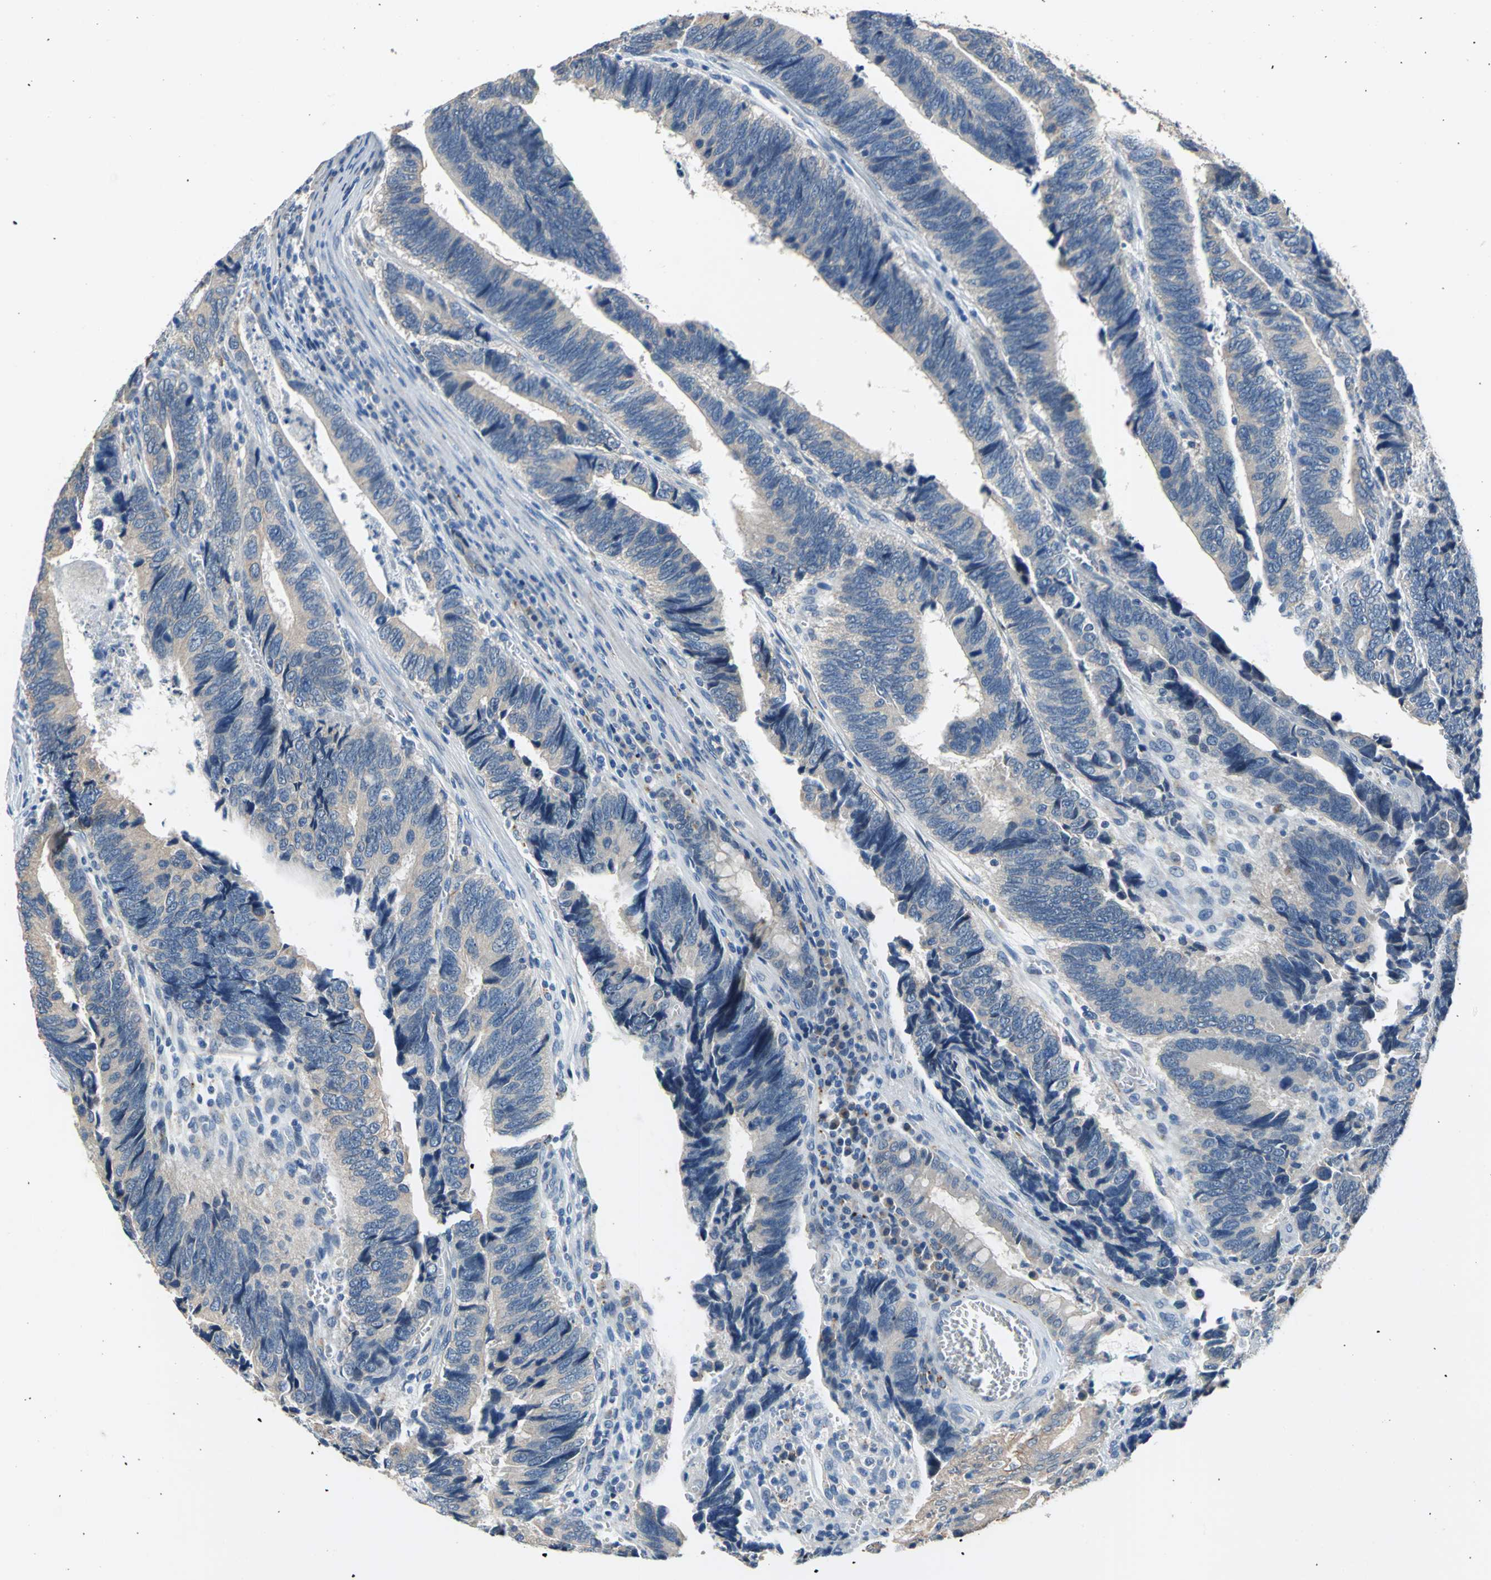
{"staining": {"intensity": "weak", "quantity": "25%-75%", "location": "cytoplasmic/membranous"}, "tissue": "colorectal cancer", "cell_type": "Tumor cells", "image_type": "cancer", "snomed": [{"axis": "morphology", "description": "Adenocarcinoma, NOS"}, {"axis": "topography", "description": "Colon"}], "caption": "Immunohistochemistry (IHC) (DAB (3,3'-diaminobenzidine)) staining of adenocarcinoma (colorectal) shows weak cytoplasmic/membranous protein positivity in about 25%-75% of tumor cells.", "gene": "RASD2", "patient": {"sex": "male", "age": 72}}